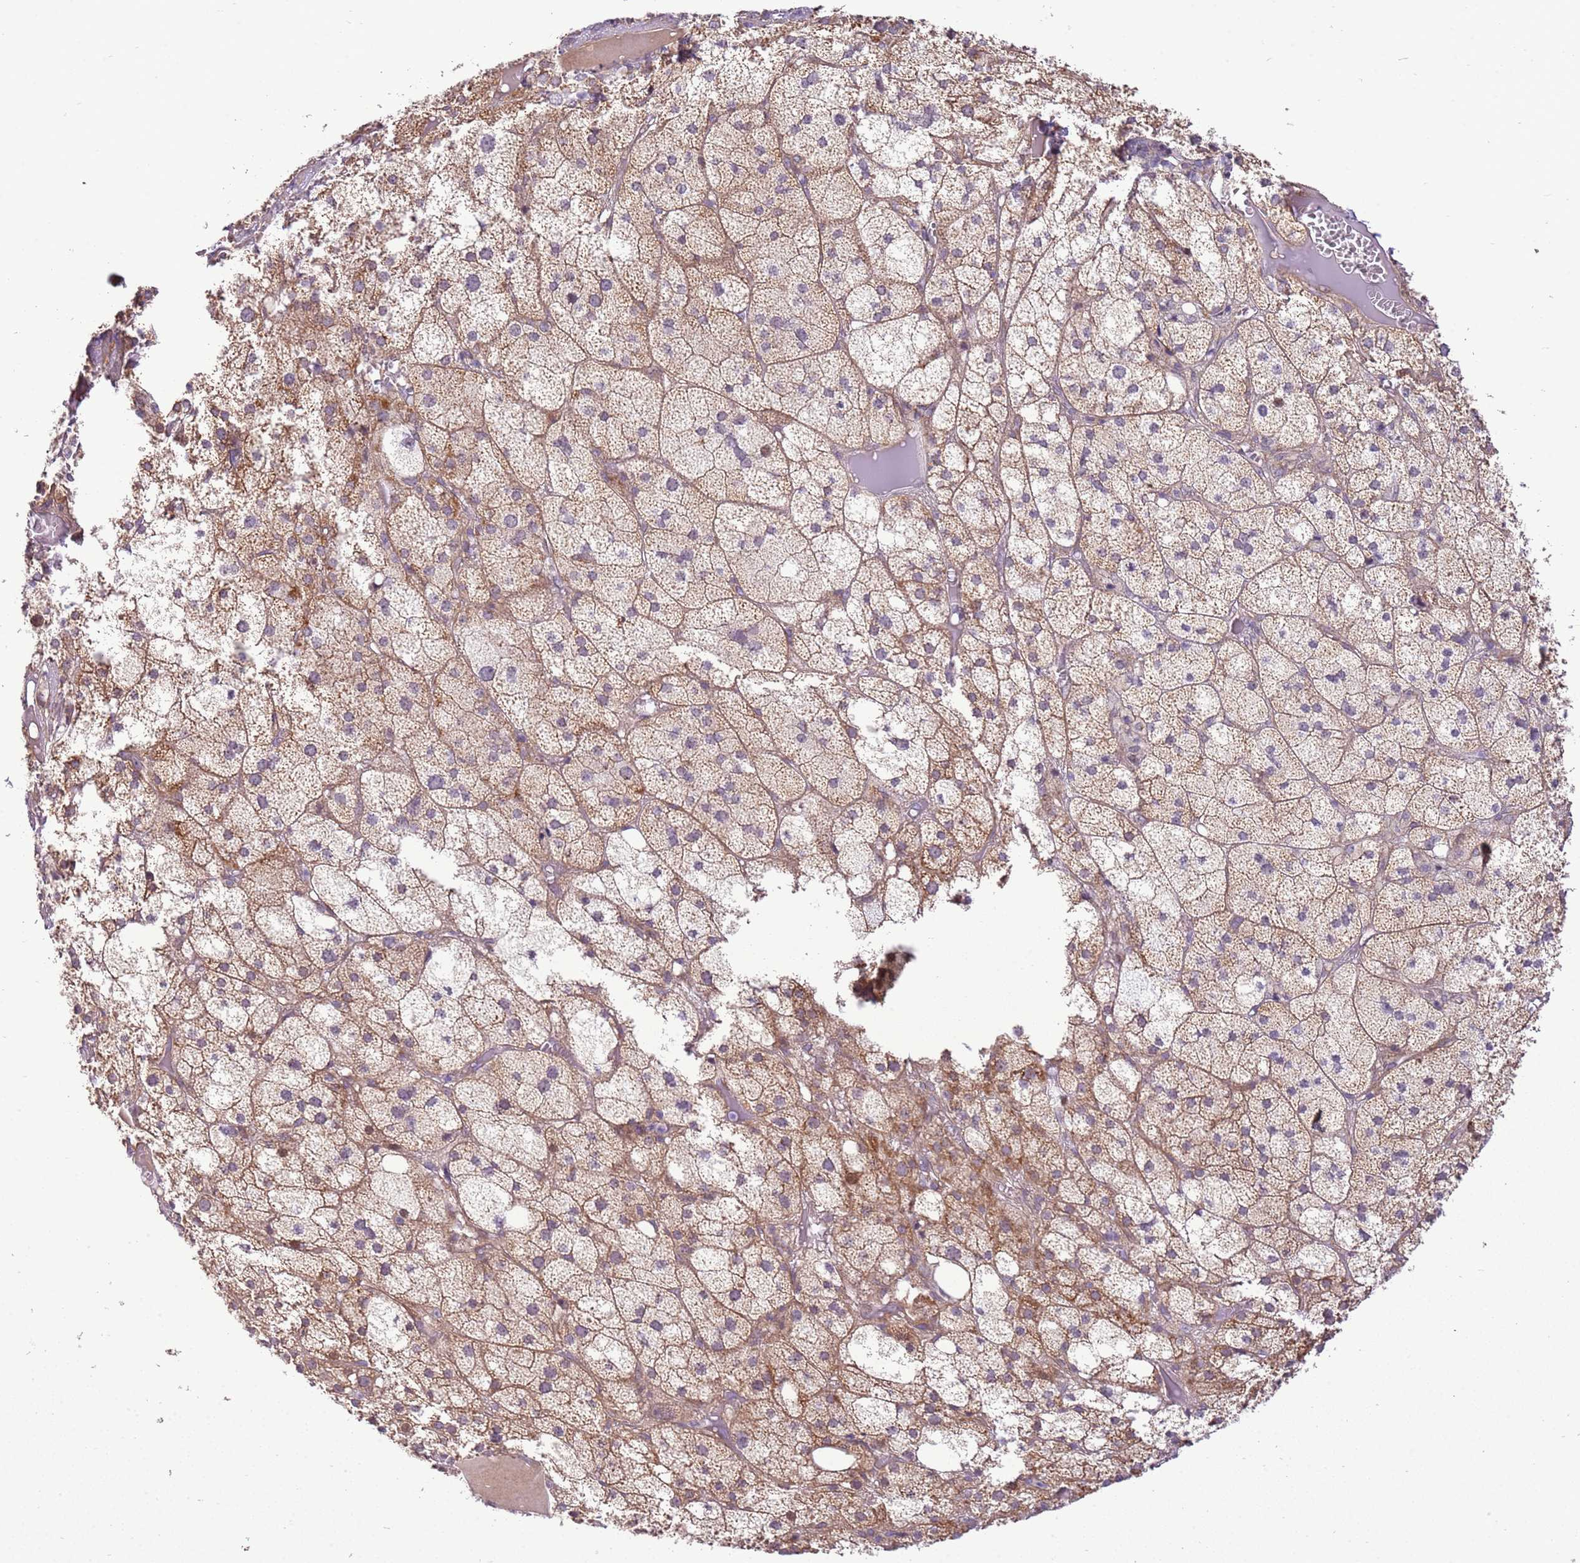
{"staining": {"intensity": "moderate", "quantity": ">75%", "location": "cytoplasmic/membranous"}, "tissue": "adrenal gland", "cell_type": "Glandular cells", "image_type": "normal", "snomed": [{"axis": "morphology", "description": "Normal tissue, NOS"}, {"axis": "topography", "description": "Adrenal gland"}], "caption": "The immunohistochemical stain highlights moderate cytoplasmic/membranous staining in glandular cells of unremarkable adrenal gland.", "gene": "SCARA3", "patient": {"sex": "female", "age": 61}}